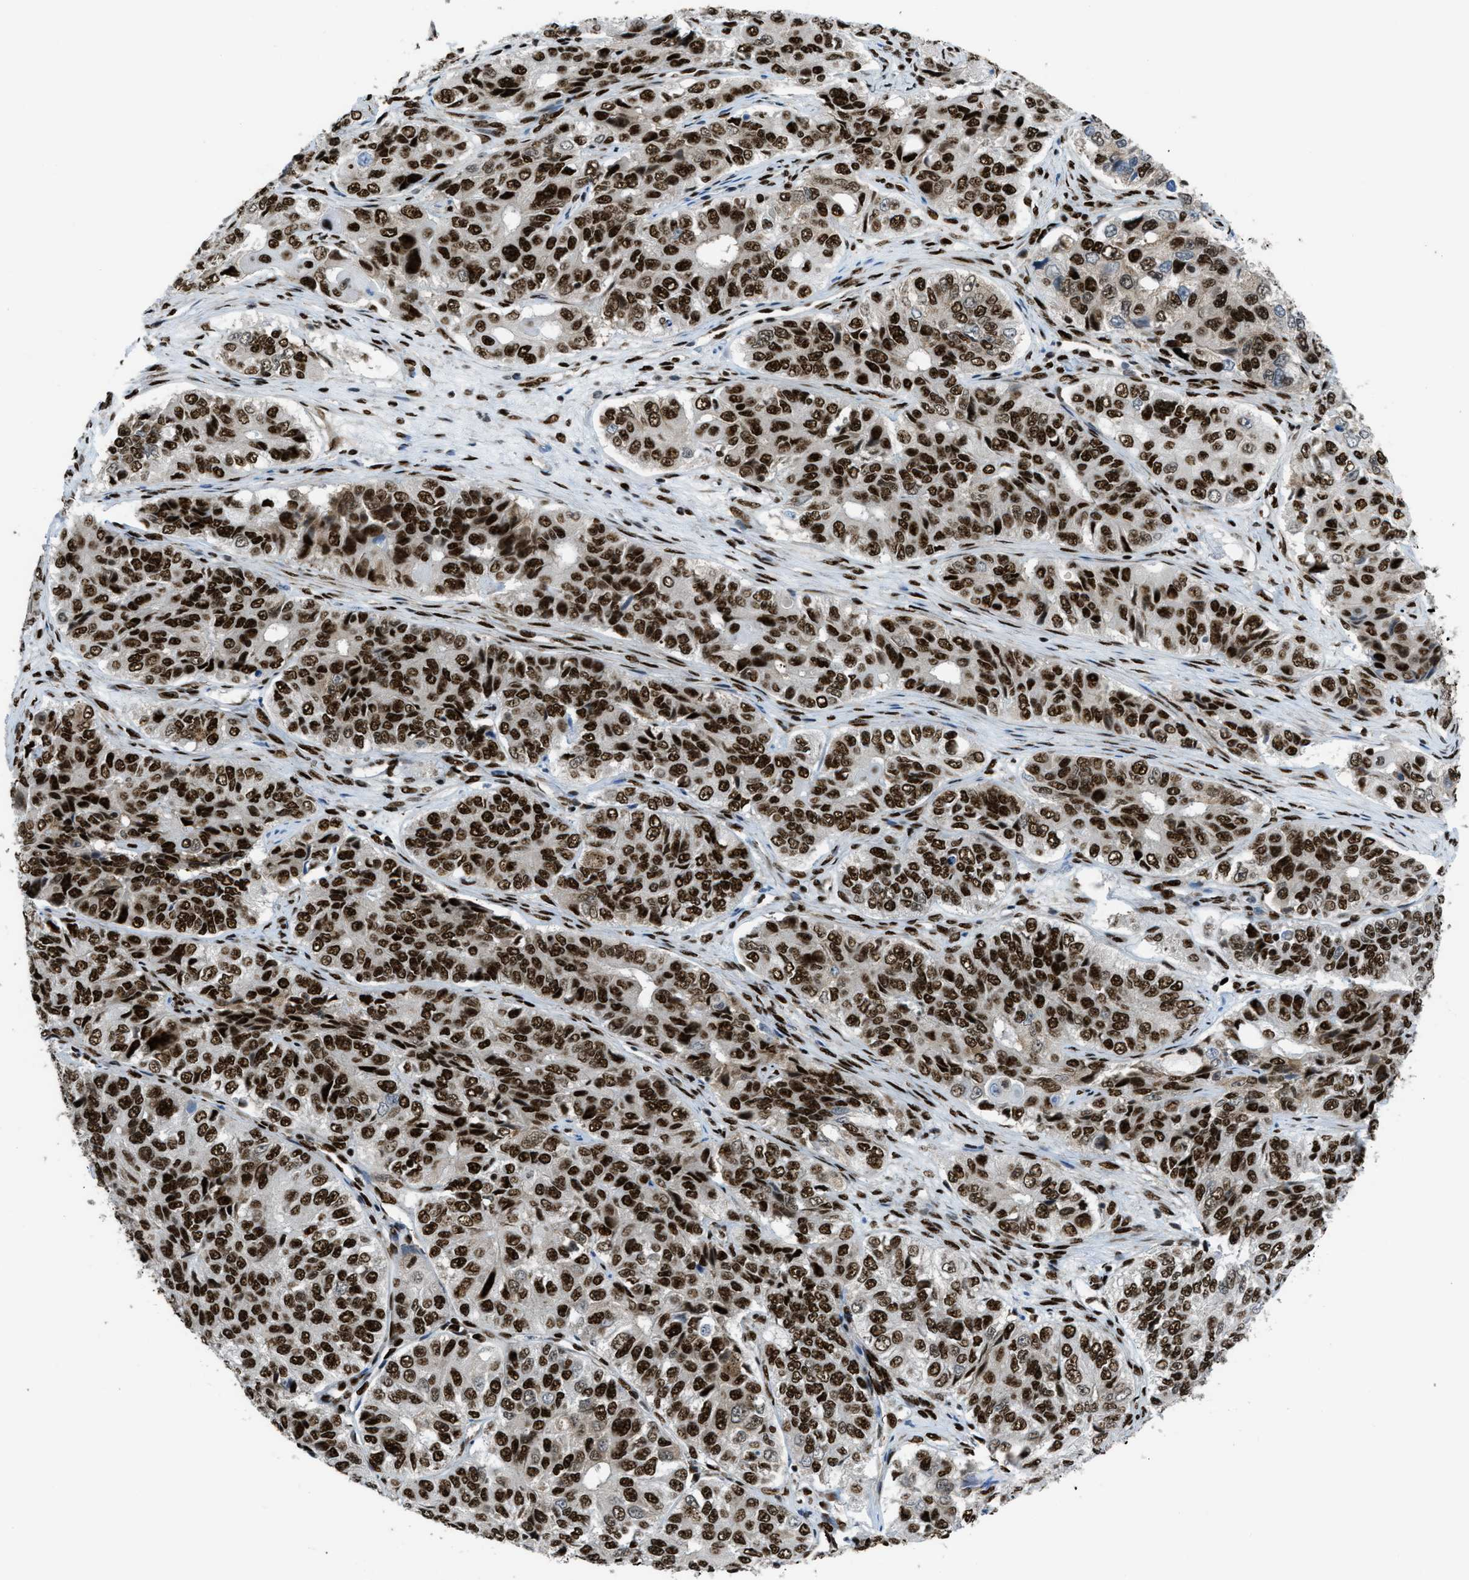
{"staining": {"intensity": "strong", "quantity": ">75%", "location": "nuclear"}, "tissue": "ovarian cancer", "cell_type": "Tumor cells", "image_type": "cancer", "snomed": [{"axis": "morphology", "description": "Carcinoma, endometroid"}, {"axis": "topography", "description": "Ovary"}], "caption": "Immunohistochemistry histopathology image of neoplastic tissue: ovarian cancer stained using IHC displays high levels of strong protein expression localized specifically in the nuclear of tumor cells, appearing as a nuclear brown color.", "gene": "ZNF207", "patient": {"sex": "female", "age": 51}}